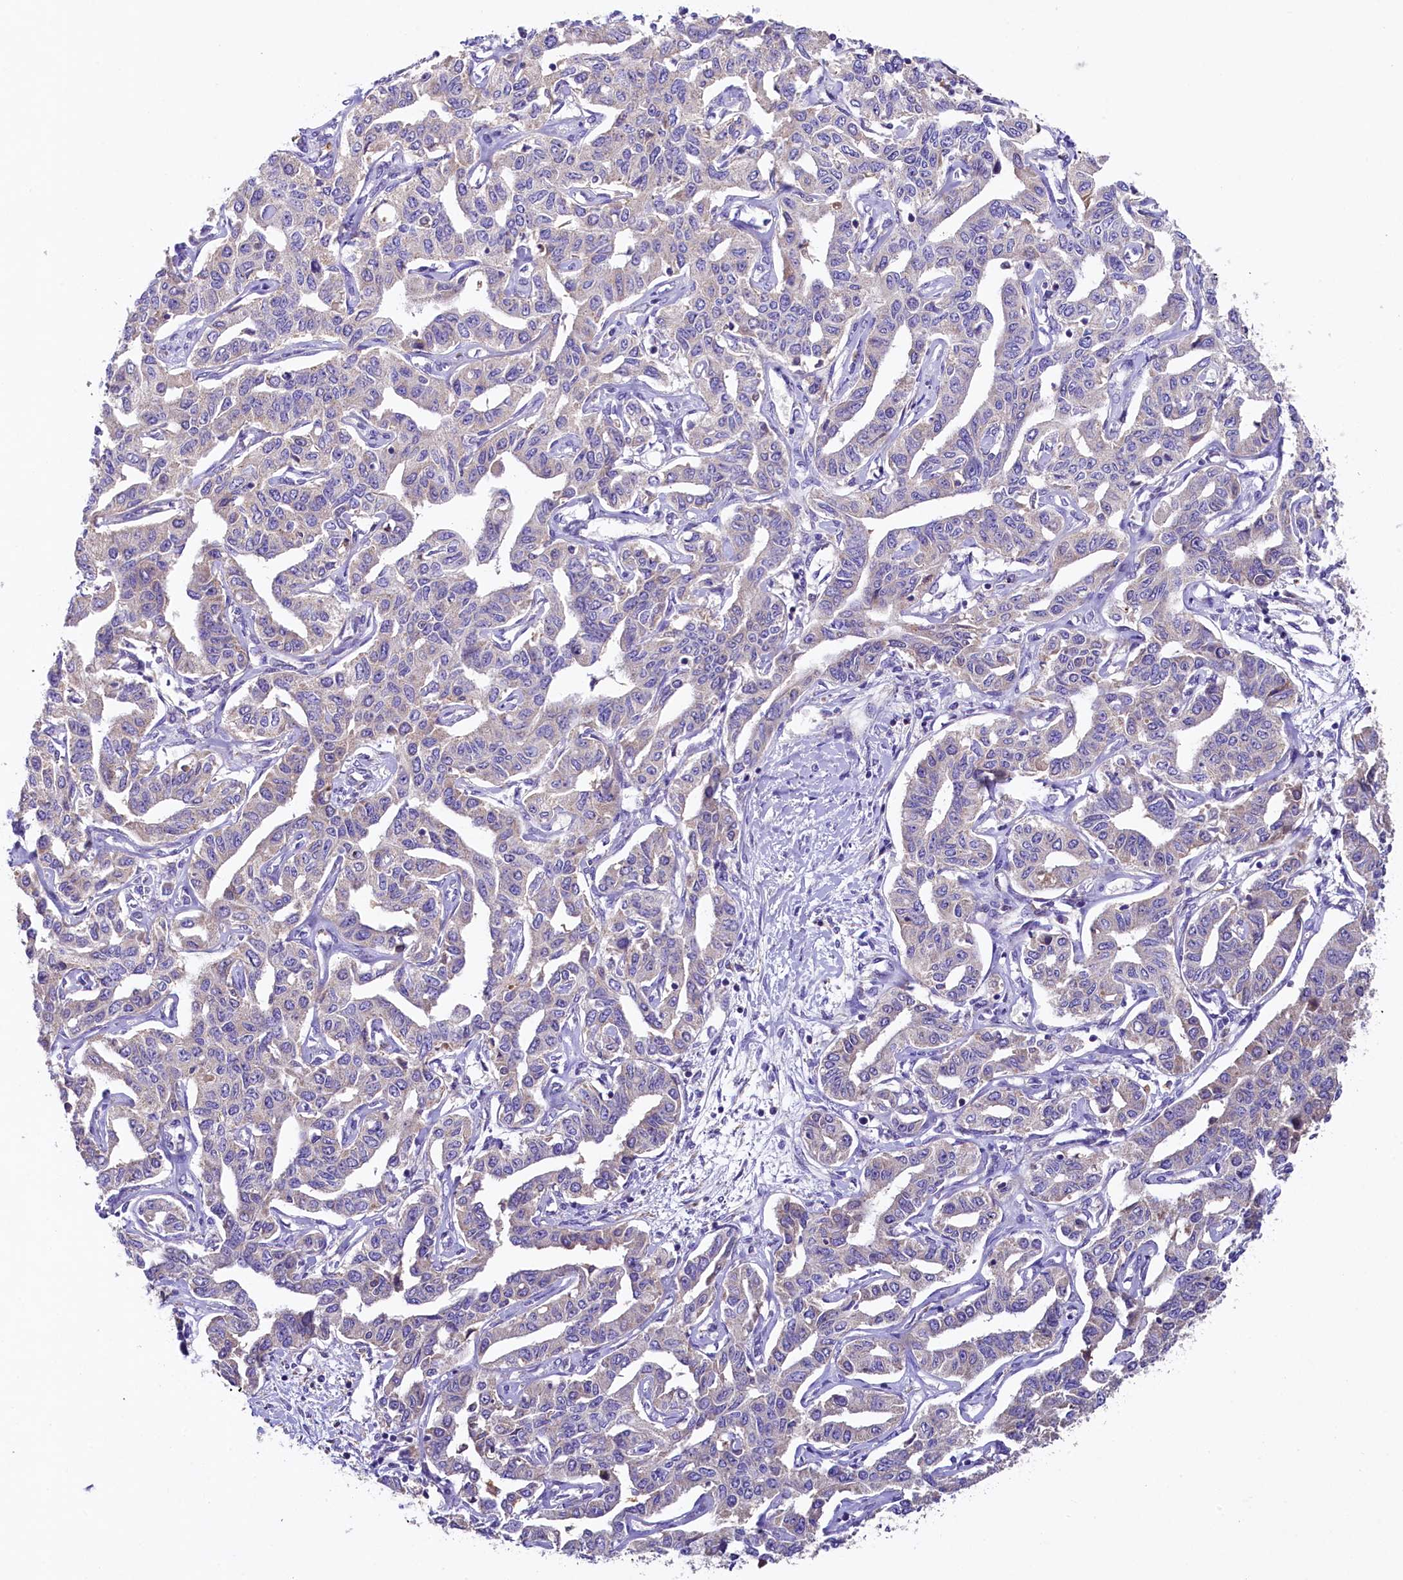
{"staining": {"intensity": "negative", "quantity": "none", "location": "none"}, "tissue": "liver cancer", "cell_type": "Tumor cells", "image_type": "cancer", "snomed": [{"axis": "morphology", "description": "Cholangiocarcinoma"}, {"axis": "topography", "description": "Liver"}], "caption": "IHC photomicrograph of liver cancer stained for a protein (brown), which shows no staining in tumor cells.", "gene": "PMPCB", "patient": {"sex": "male", "age": 59}}